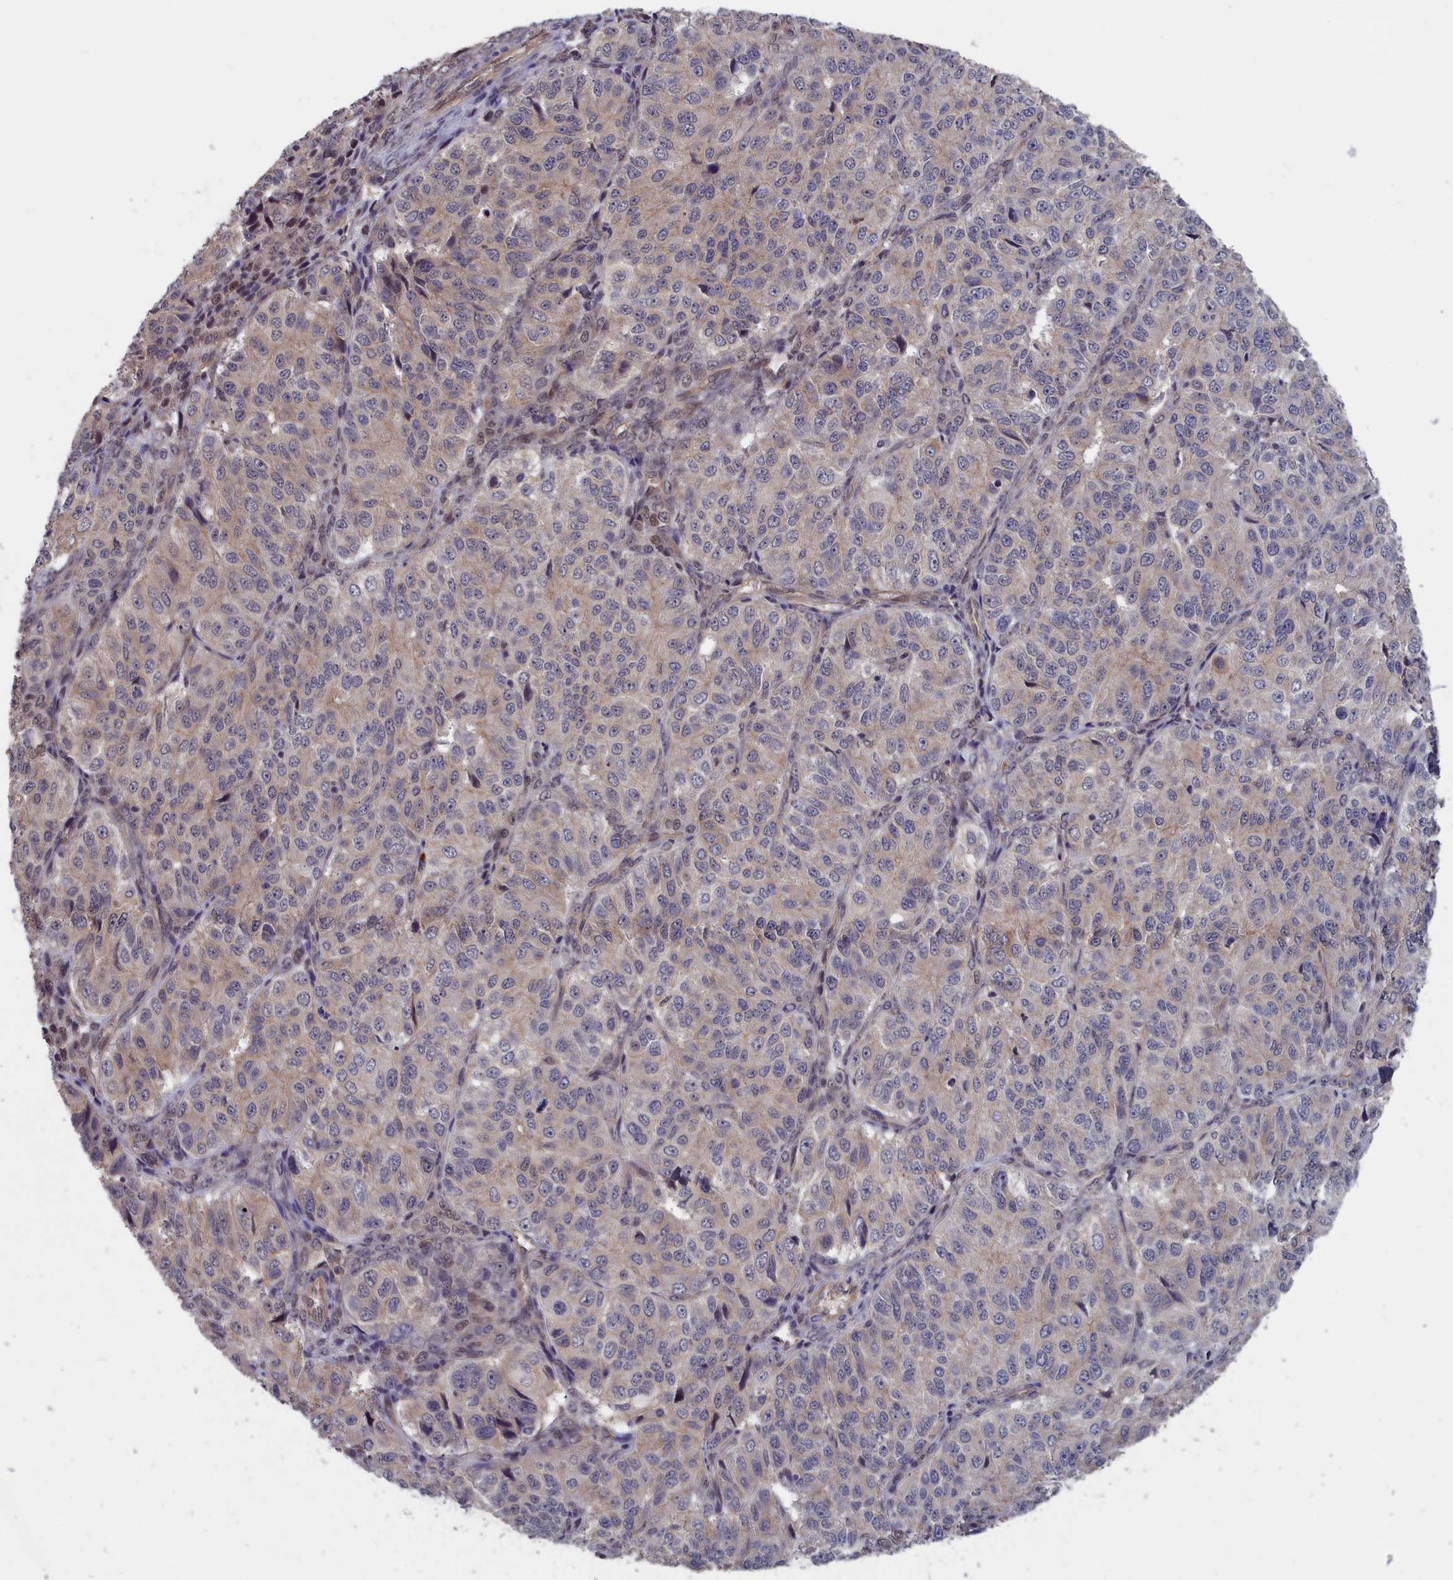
{"staining": {"intensity": "weak", "quantity": "25%-75%", "location": "cytoplasmic/membranous"}, "tissue": "ovarian cancer", "cell_type": "Tumor cells", "image_type": "cancer", "snomed": [{"axis": "morphology", "description": "Carcinoma, endometroid"}, {"axis": "topography", "description": "Ovary"}], "caption": "Ovarian endometroid carcinoma stained with DAB (3,3'-diaminobenzidine) immunohistochemistry (IHC) exhibits low levels of weak cytoplasmic/membranous positivity in approximately 25%-75% of tumor cells.", "gene": "PLP2", "patient": {"sex": "female", "age": 51}}